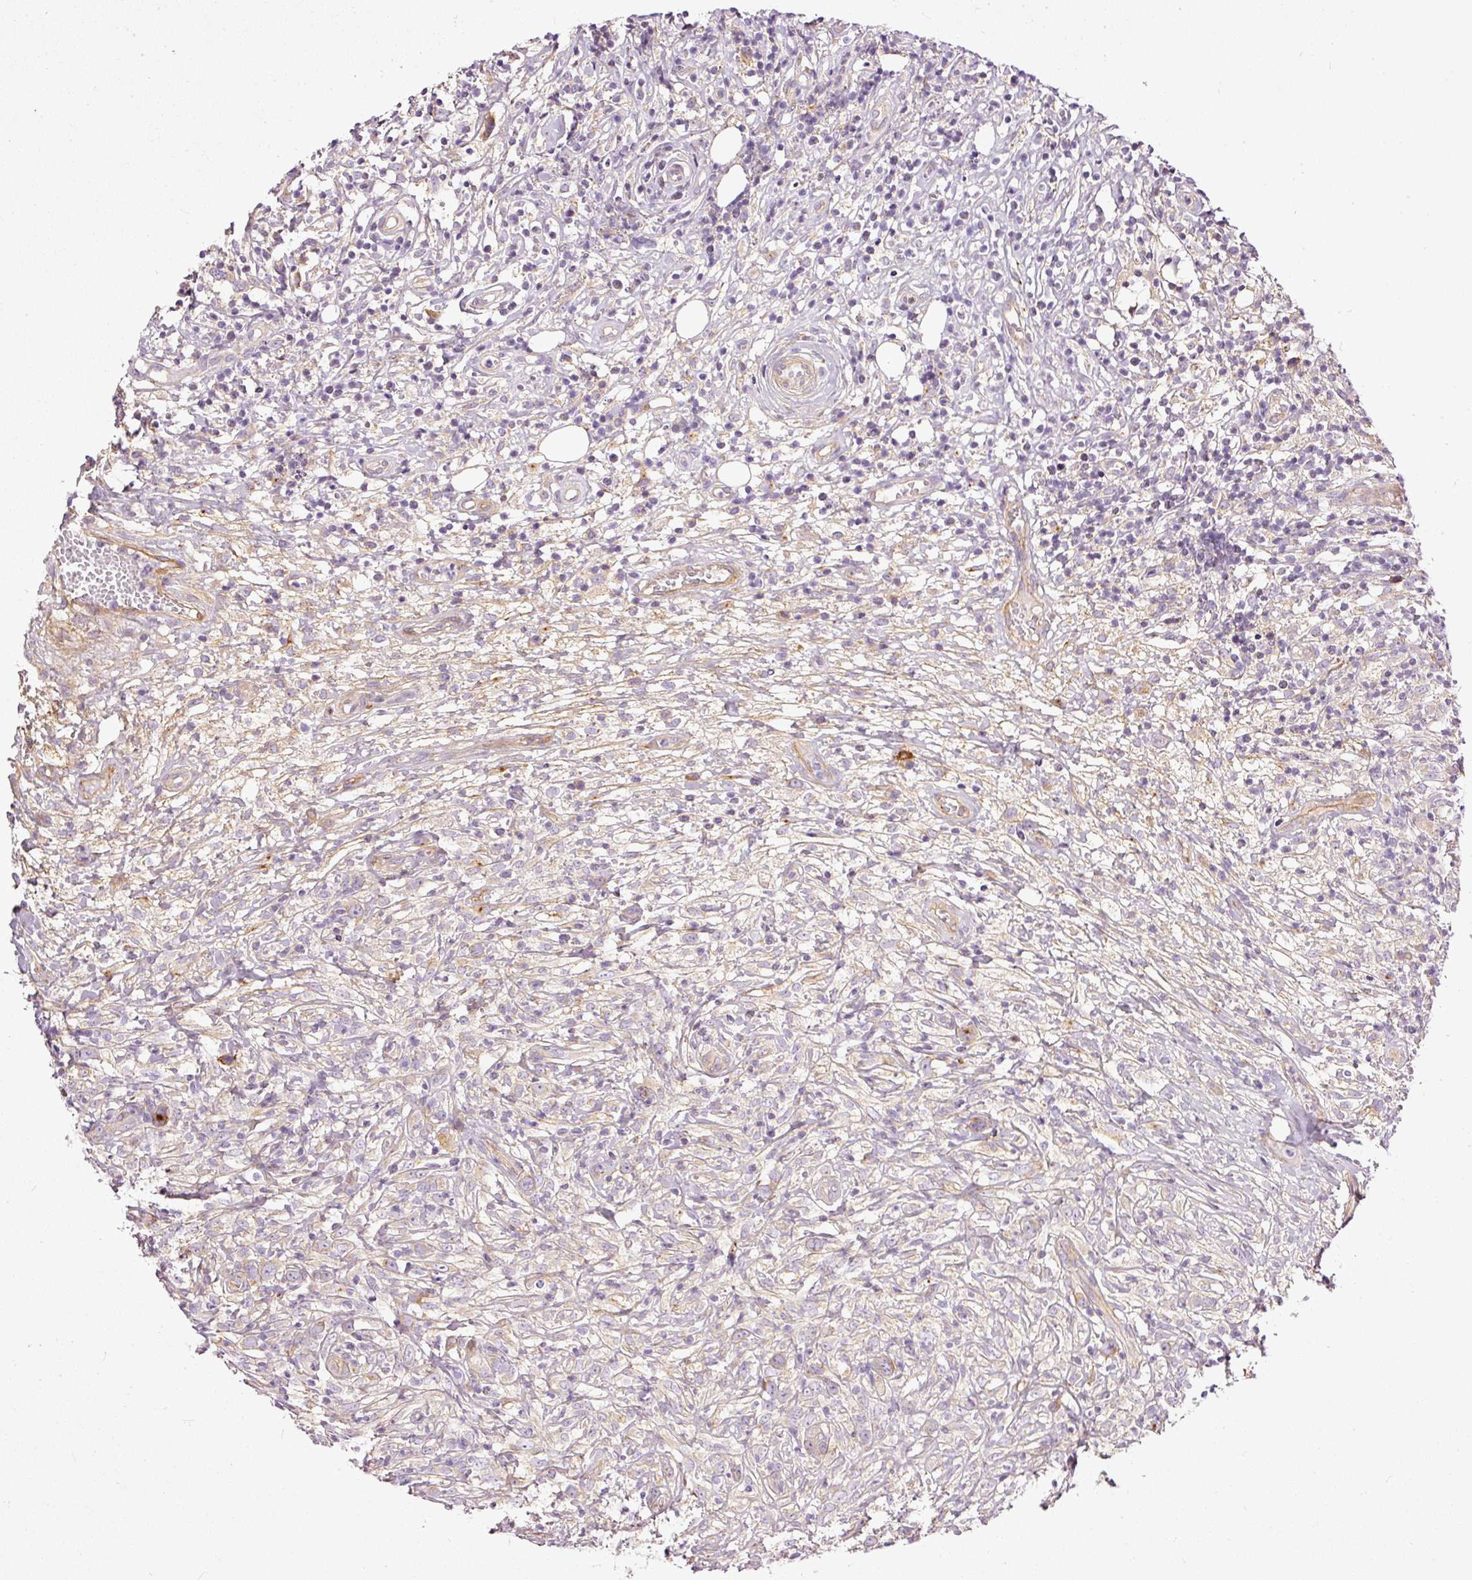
{"staining": {"intensity": "negative", "quantity": "none", "location": "none"}, "tissue": "lymphoma", "cell_type": "Tumor cells", "image_type": "cancer", "snomed": [{"axis": "morphology", "description": "Hodgkin's disease, NOS"}, {"axis": "topography", "description": "No Tissue"}], "caption": "Micrograph shows no significant protein positivity in tumor cells of lymphoma. (DAB immunohistochemistry (IHC) with hematoxylin counter stain).", "gene": "PAQR9", "patient": {"sex": "female", "age": 21}}